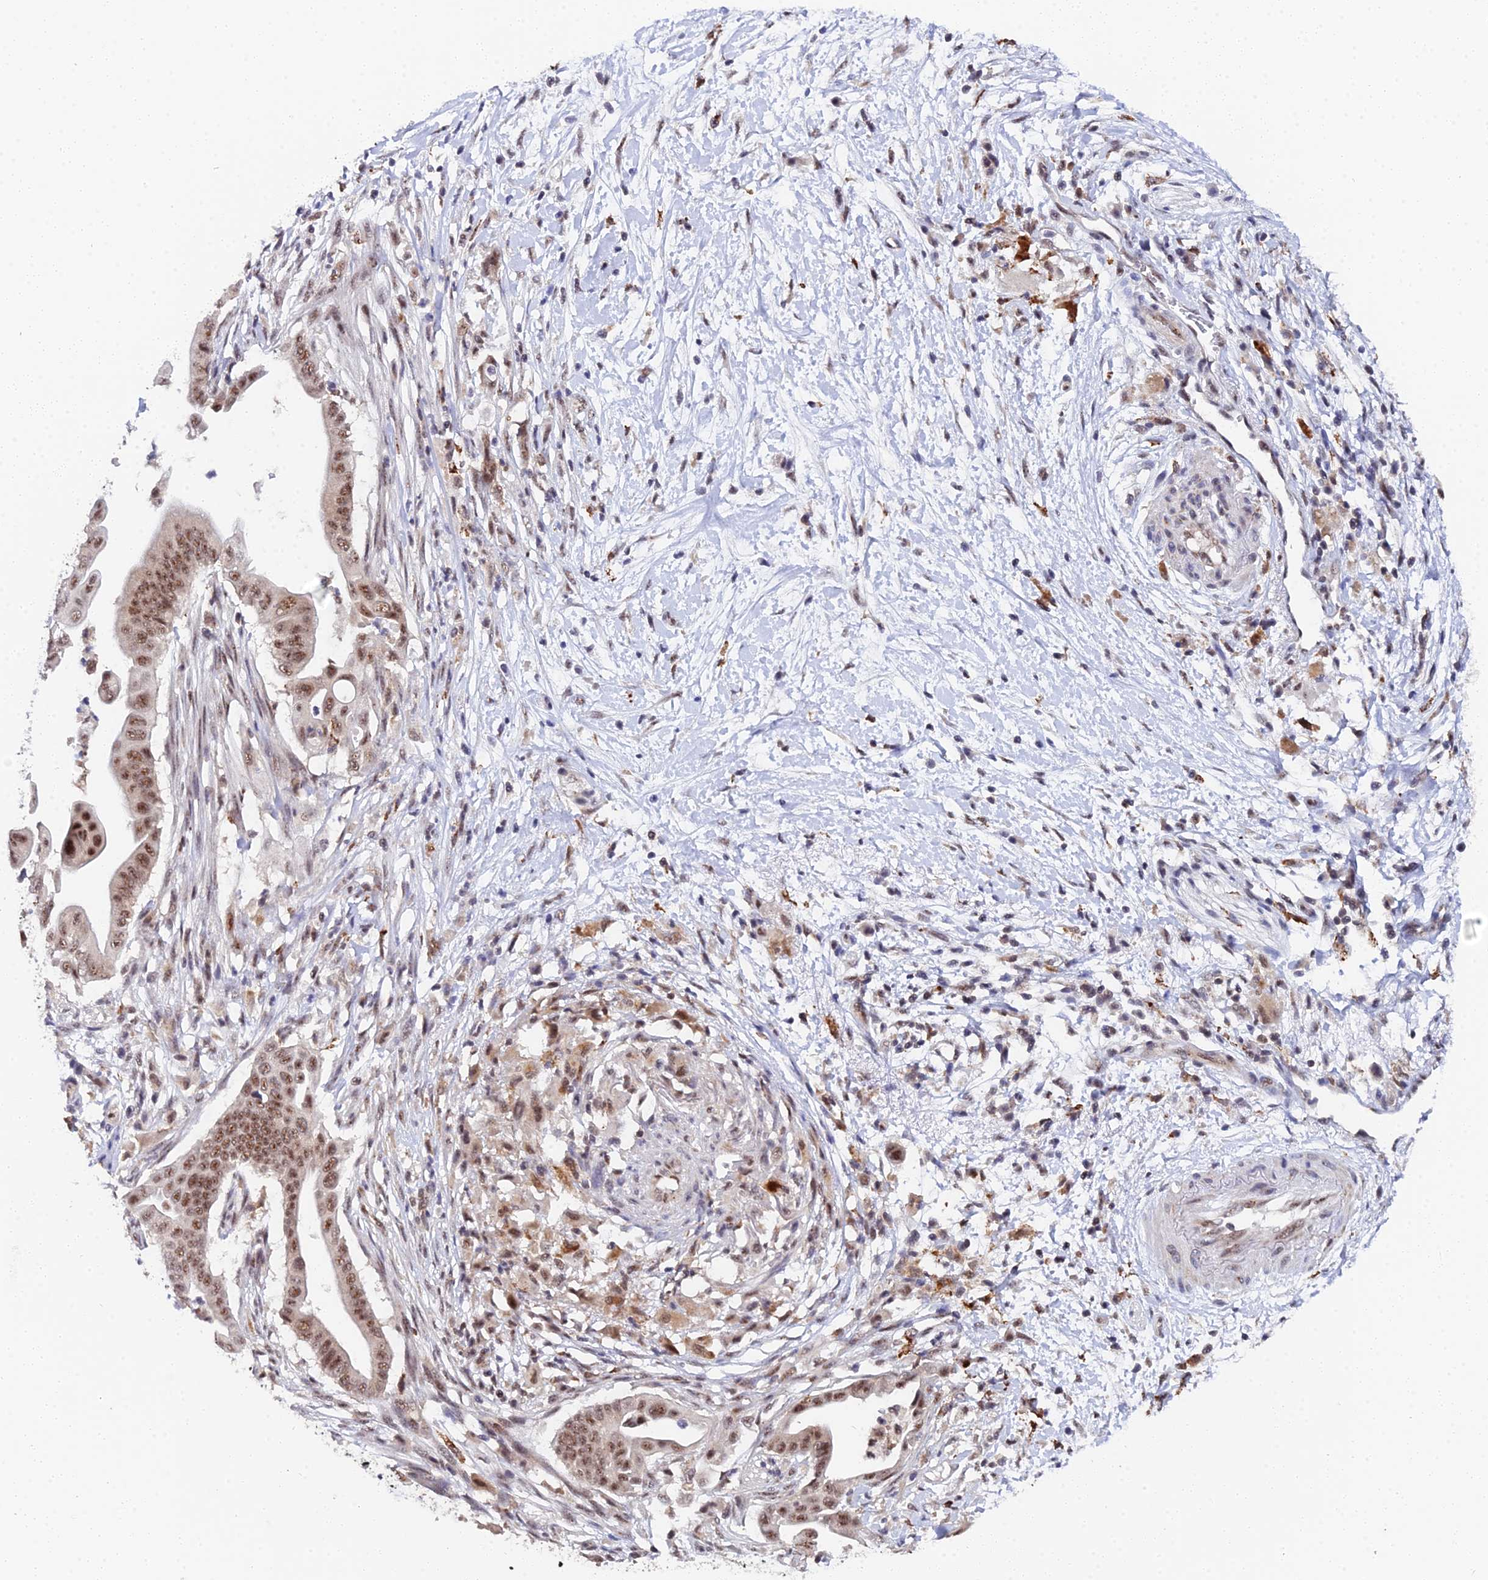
{"staining": {"intensity": "moderate", "quantity": ">75%", "location": "nuclear"}, "tissue": "pancreatic cancer", "cell_type": "Tumor cells", "image_type": "cancer", "snomed": [{"axis": "morphology", "description": "Adenocarcinoma, NOS"}, {"axis": "topography", "description": "Pancreas"}], "caption": "A high-resolution micrograph shows immunohistochemistry staining of pancreatic cancer (adenocarcinoma), which demonstrates moderate nuclear positivity in about >75% of tumor cells.", "gene": "MAGOHB", "patient": {"sex": "male", "age": 68}}